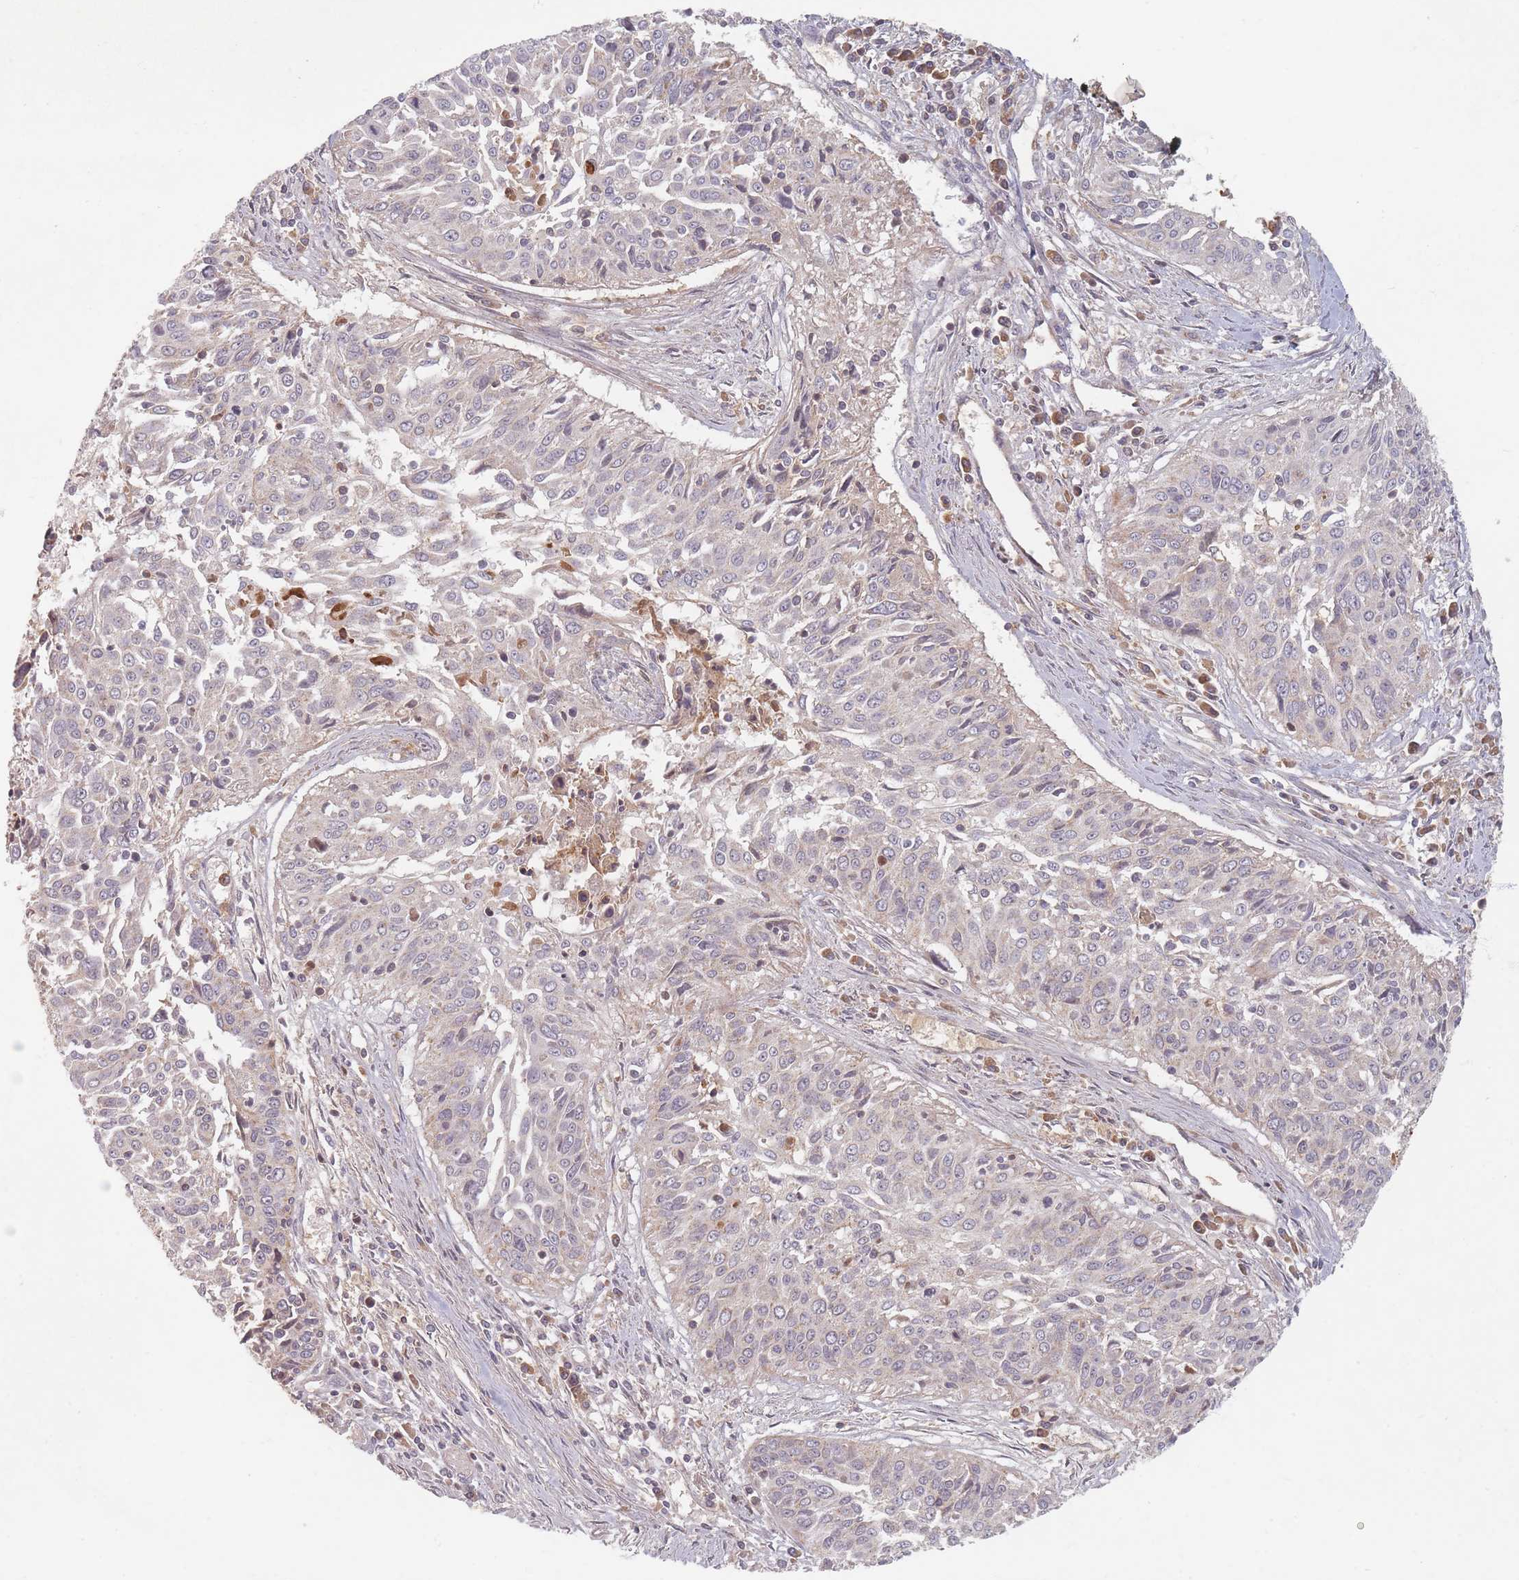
{"staining": {"intensity": "negative", "quantity": "none", "location": "none"}, "tissue": "cervical cancer", "cell_type": "Tumor cells", "image_type": "cancer", "snomed": [{"axis": "morphology", "description": "Squamous cell carcinoma, NOS"}, {"axis": "topography", "description": "Cervix"}], "caption": "The micrograph exhibits no significant positivity in tumor cells of cervical squamous cell carcinoma.", "gene": "OR2M4", "patient": {"sex": "female", "age": 55}}